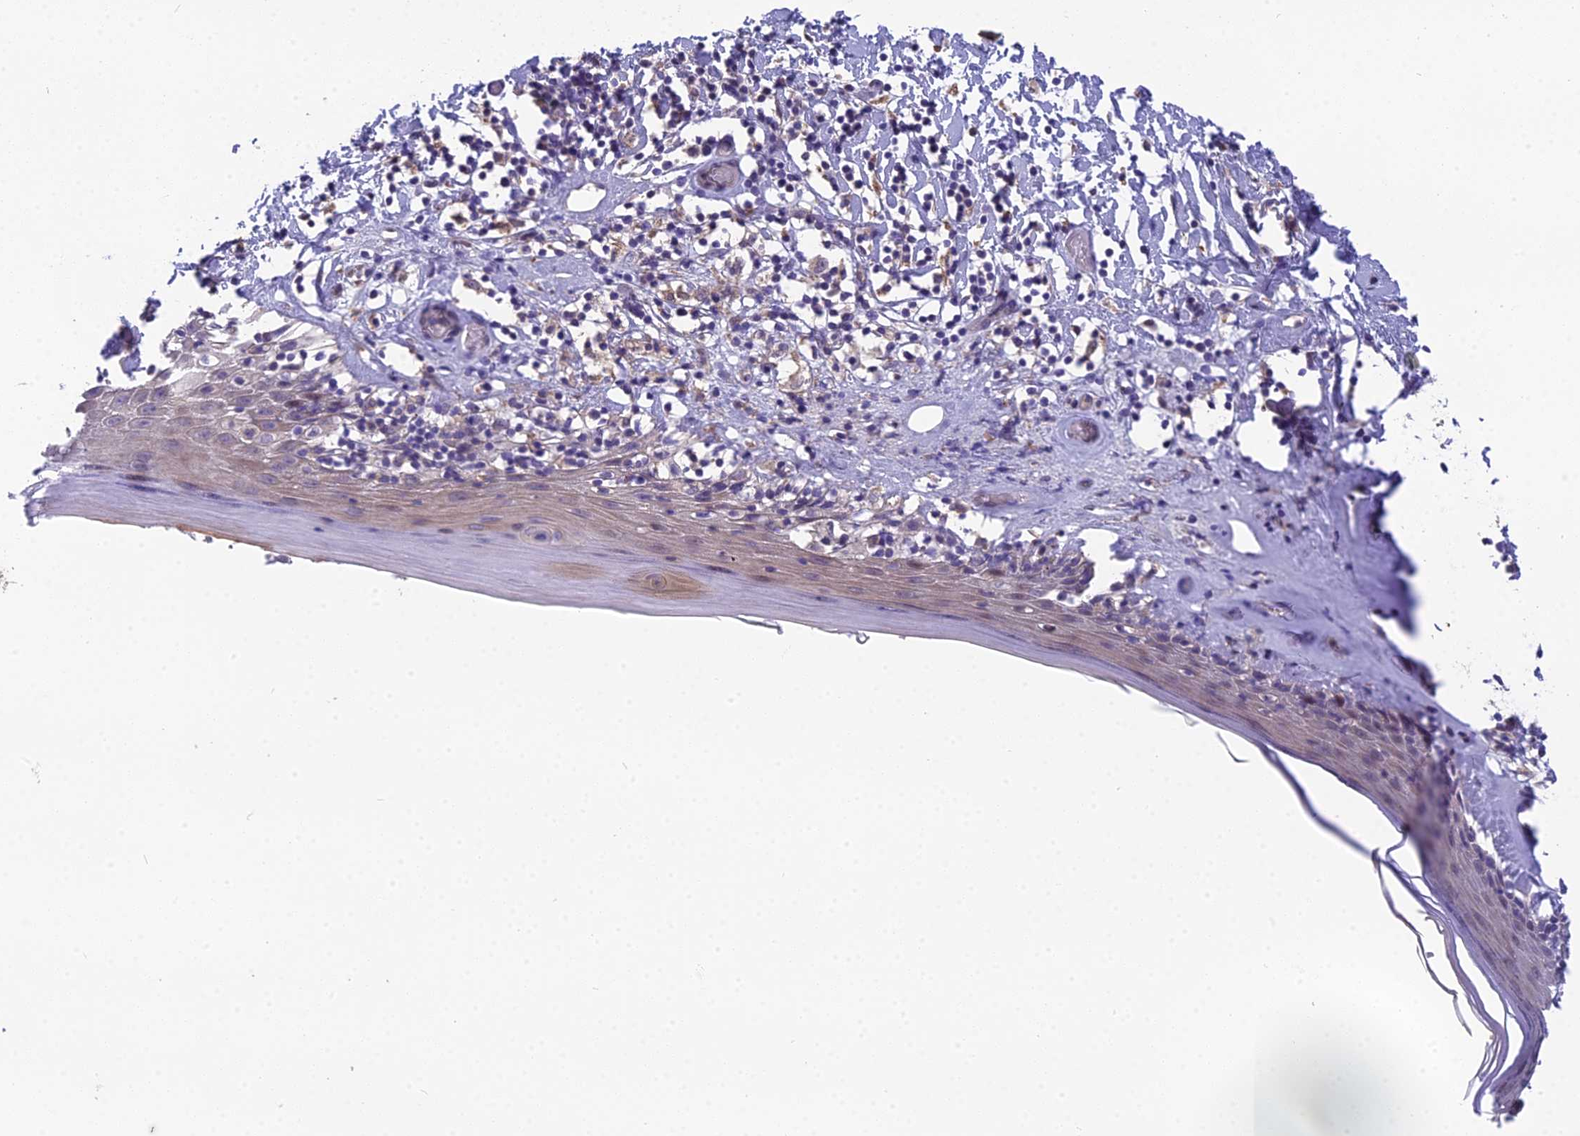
{"staining": {"intensity": "moderate", "quantity": "<25%", "location": "nuclear"}, "tissue": "skin", "cell_type": "Epidermal cells", "image_type": "normal", "snomed": [{"axis": "morphology", "description": "Normal tissue, NOS"}, {"axis": "topography", "description": "Adipose tissue"}, {"axis": "topography", "description": "Vascular tissue"}, {"axis": "topography", "description": "Vulva"}, {"axis": "topography", "description": "Peripheral nerve tissue"}], "caption": "IHC of normal skin shows low levels of moderate nuclear staining in approximately <25% of epidermal cells. The protein of interest is shown in brown color, while the nuclei are stained blue.", "gene": "PUS10", "patient": {"sex": "female", "age": 86}}